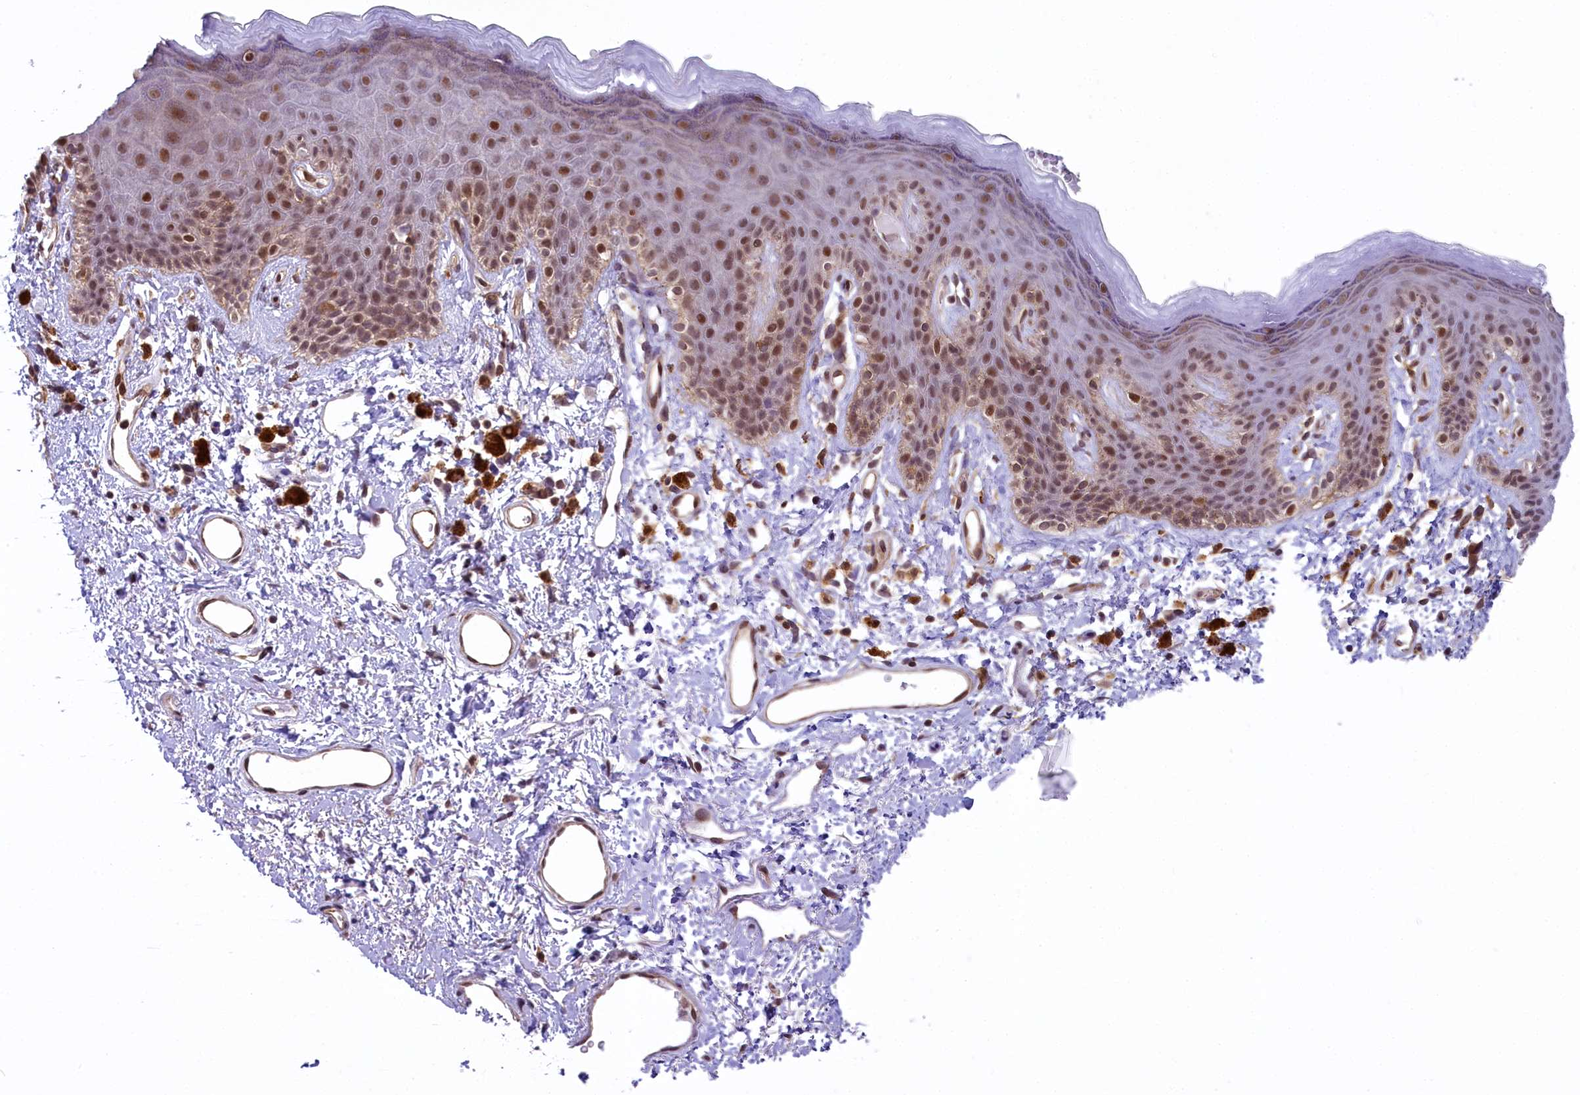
{"staining": {"intensity": "moderate", "quantity": ">75%", "location": "nuclear"}, "tissue": "skin", "cell_type": "Epidermal cells", "image_type": "normal", "snomed": [{"axis": "morphology", "description": "Normal tissue, NOS"}, {"axis": "topography", "description": "Anal"}], "caption": "DAB (3,3'-diaminobenzidine) immunohistochemical staining of benign human skin displays moderate nuclear protein expression in about >75% of epidermal cells.", "gene": "FCHO1", "patient": {"sex": "female", "age": 46}}